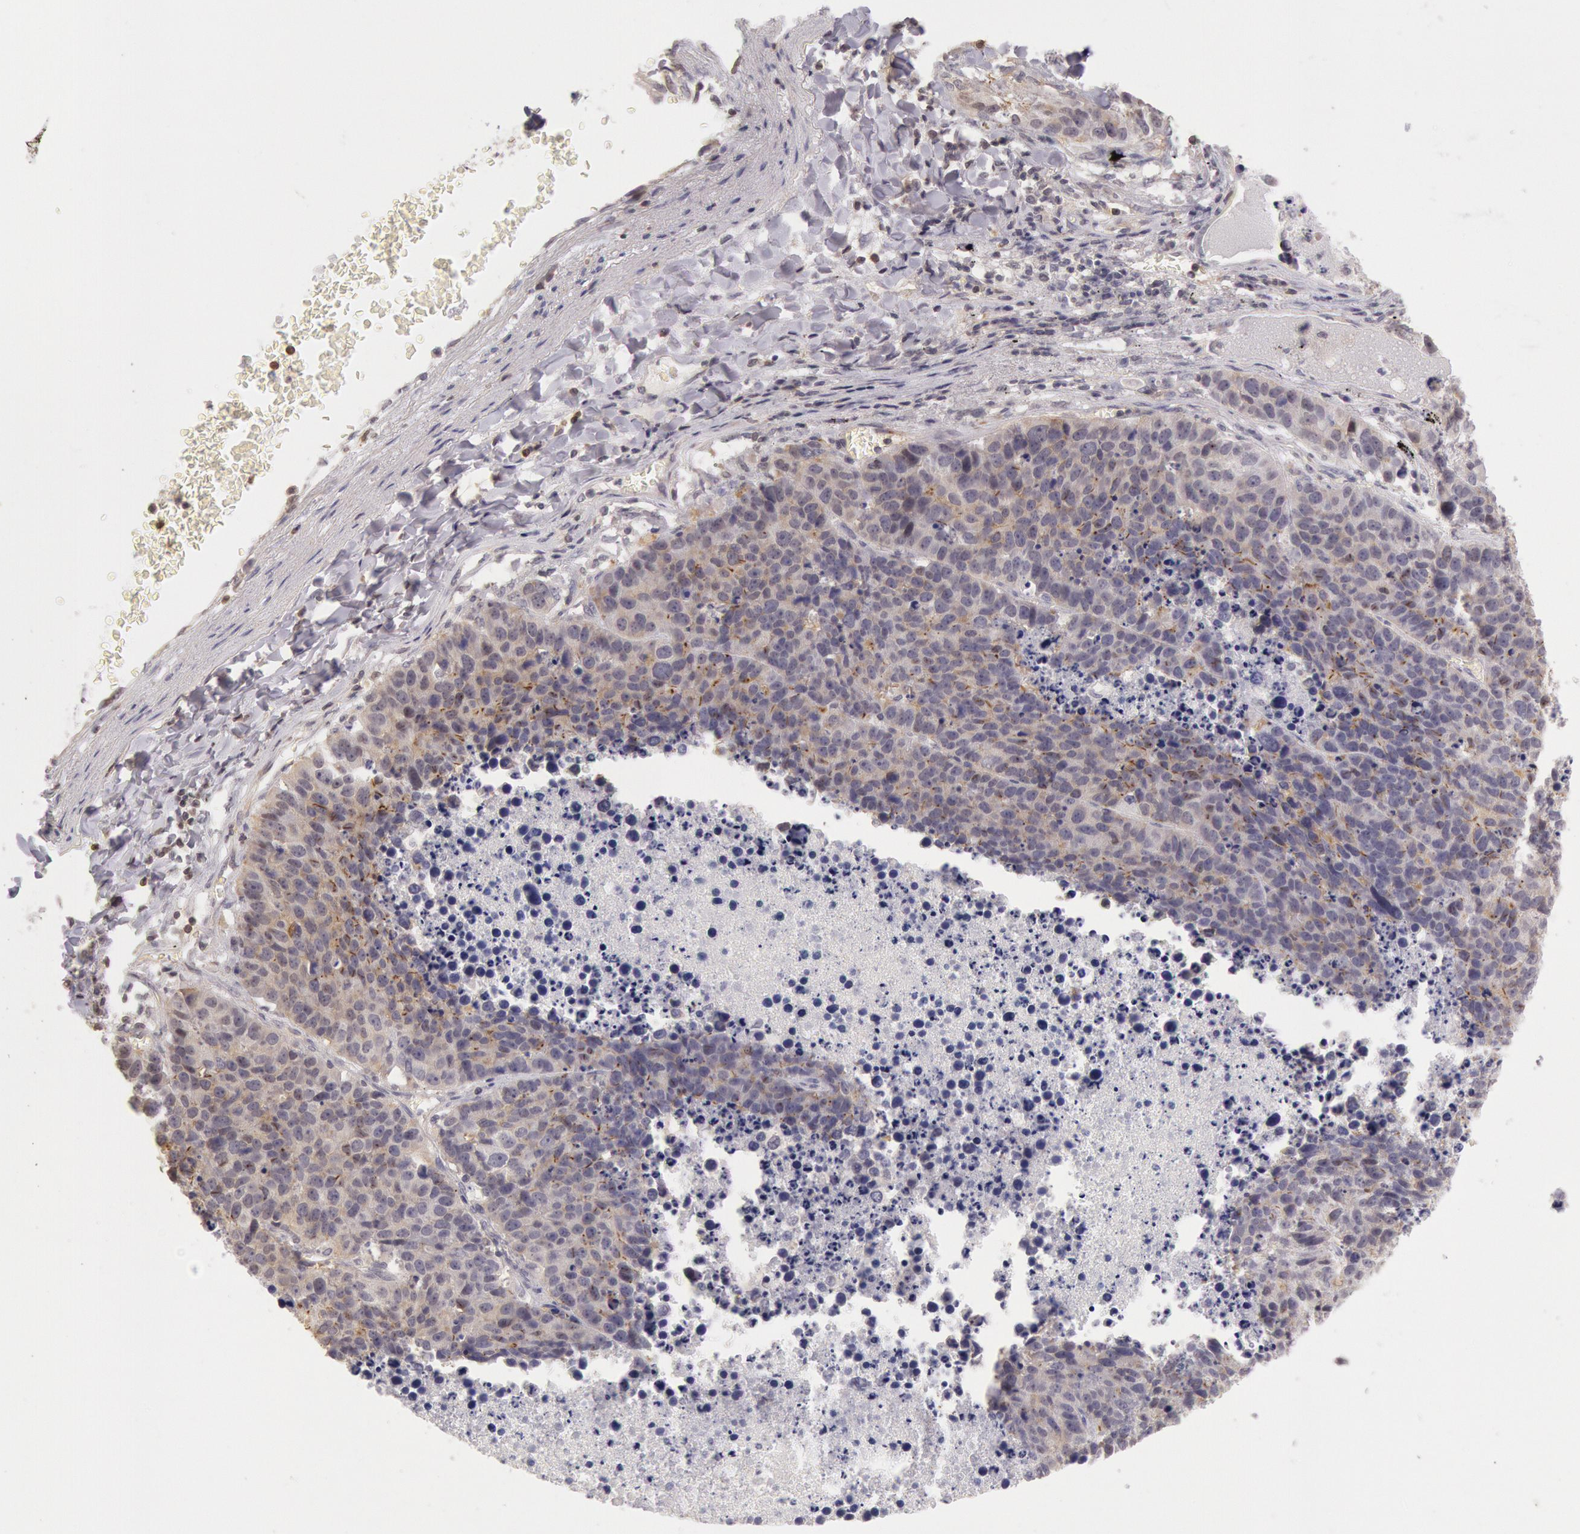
{"staining": {"intensity": "moderate", "quantity": "25%-75%", "location": "cytoplasmic/membranous"}, "tissue": "lung cancer", "cell_type": "Tumor cells", "image_type": "cancer", "snomed": [{"axis": "morphology", "description": "Carcinoid, malignant, NOS"}, {"axis": "topography", "description": "Lung"}], "caption": "Human carcinoid (malignant) (lung) stained for a protein (brown) exhibits moderate cytoplasmic/membranous positive staining in about 25%-75% of tumor cells.", "gene": "HIF1A", "patient": {"sex": "male", "age": 60}}